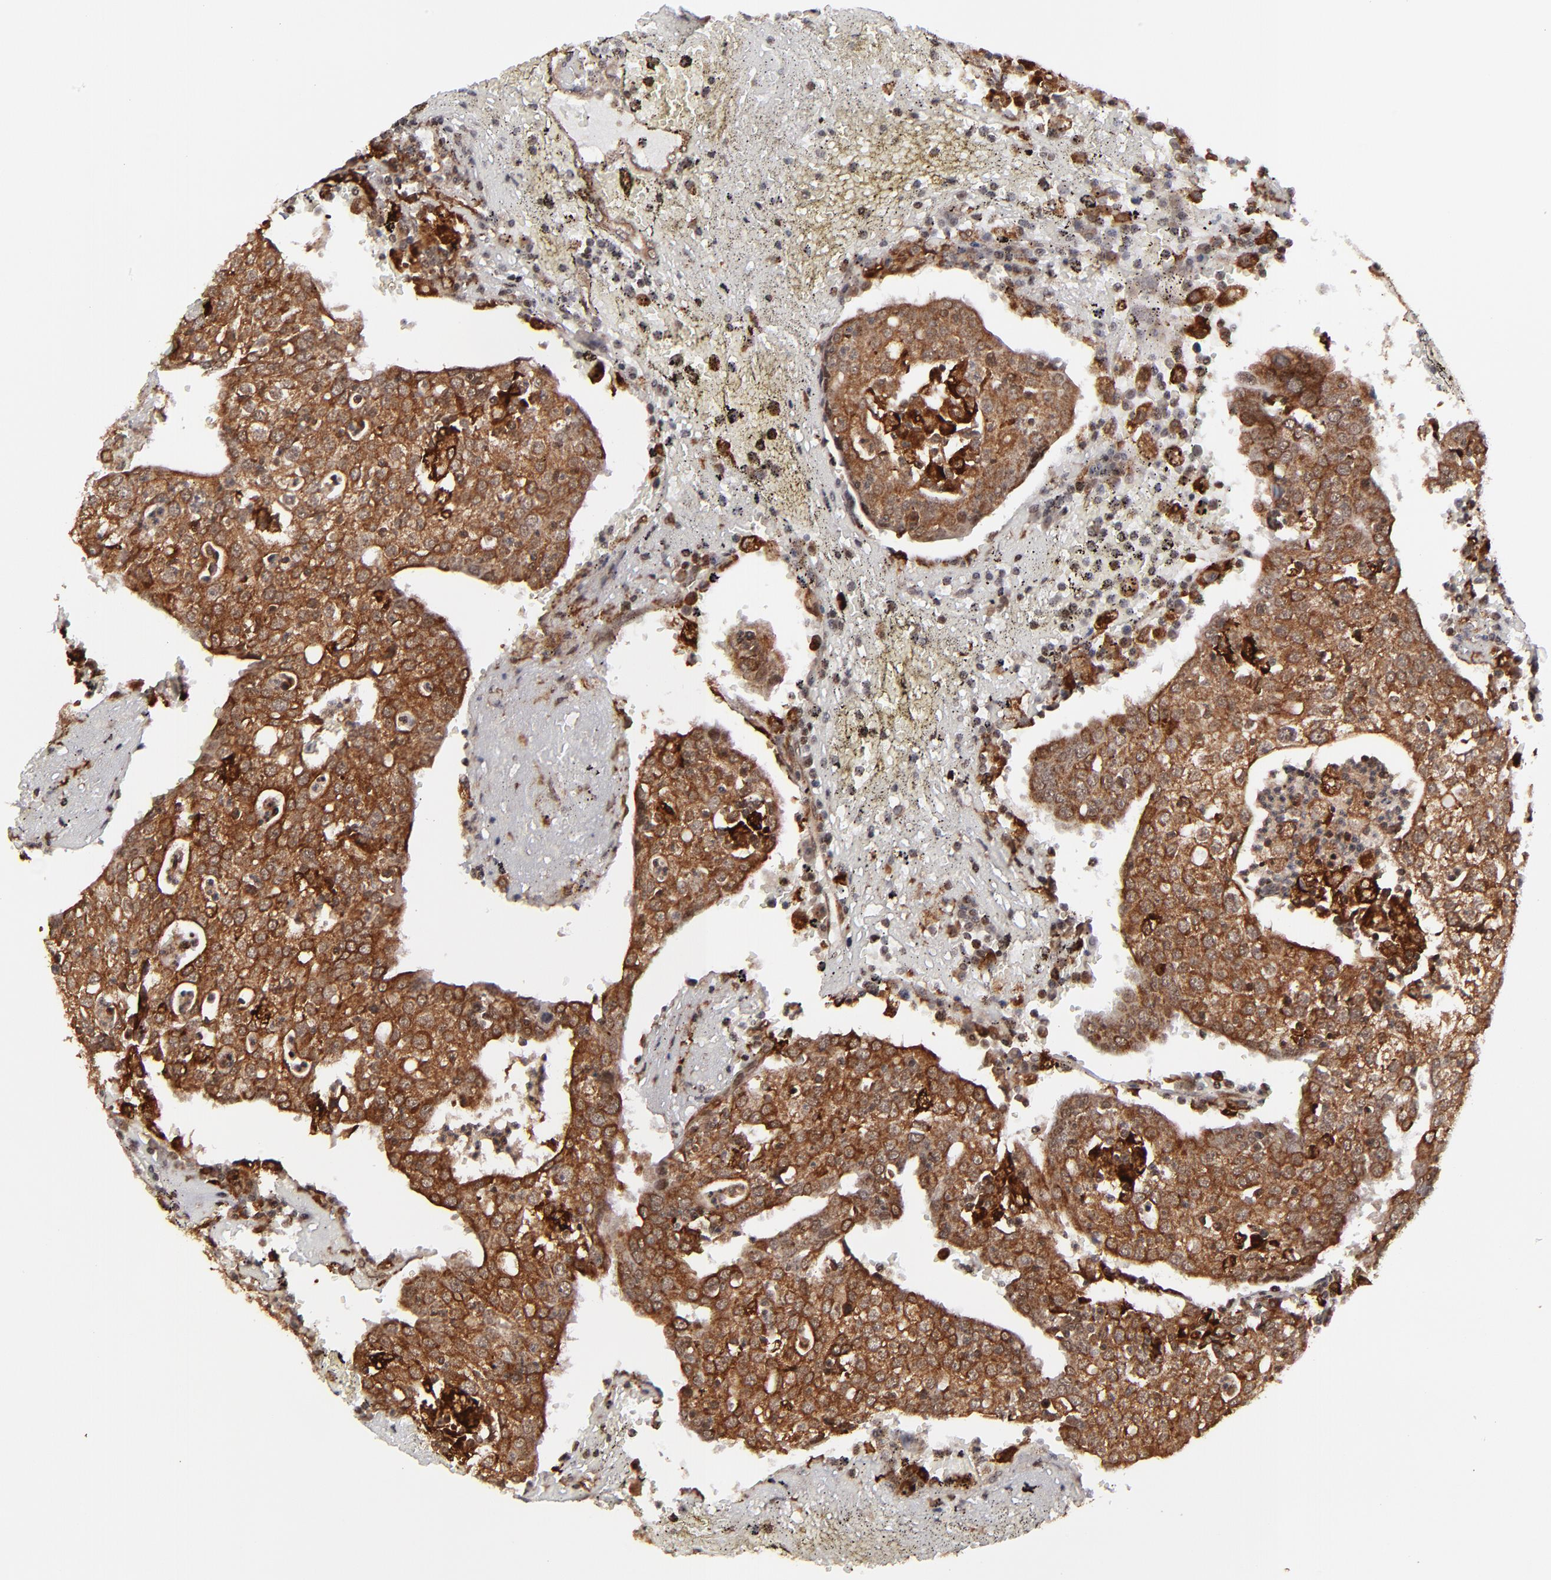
{"staining": {"intensity": "strong", "quantity": ">75%", "location": "cytoplasmic/membranous,nuclear"}, "tissue": "head and neck cancer", "cell_type": "Tumor cells", "image_type": "cancer", "snomed": [{"axis": "morphology", "description": "Adenocarcinoma, NOS"}, {"axis": "topography", "description": "Salivary gland"}, {"axis": "topography", "description": "Head-Neck"}], "caption": "Human adenocarcinoma (head and neck) stained with a brown dye displays strong cytoplasmic/membranous and nuclear positive staining in approximately >75% of tumor cells.", "gene": "RGS6", "patient": {"sex": "female", "age": 65}}